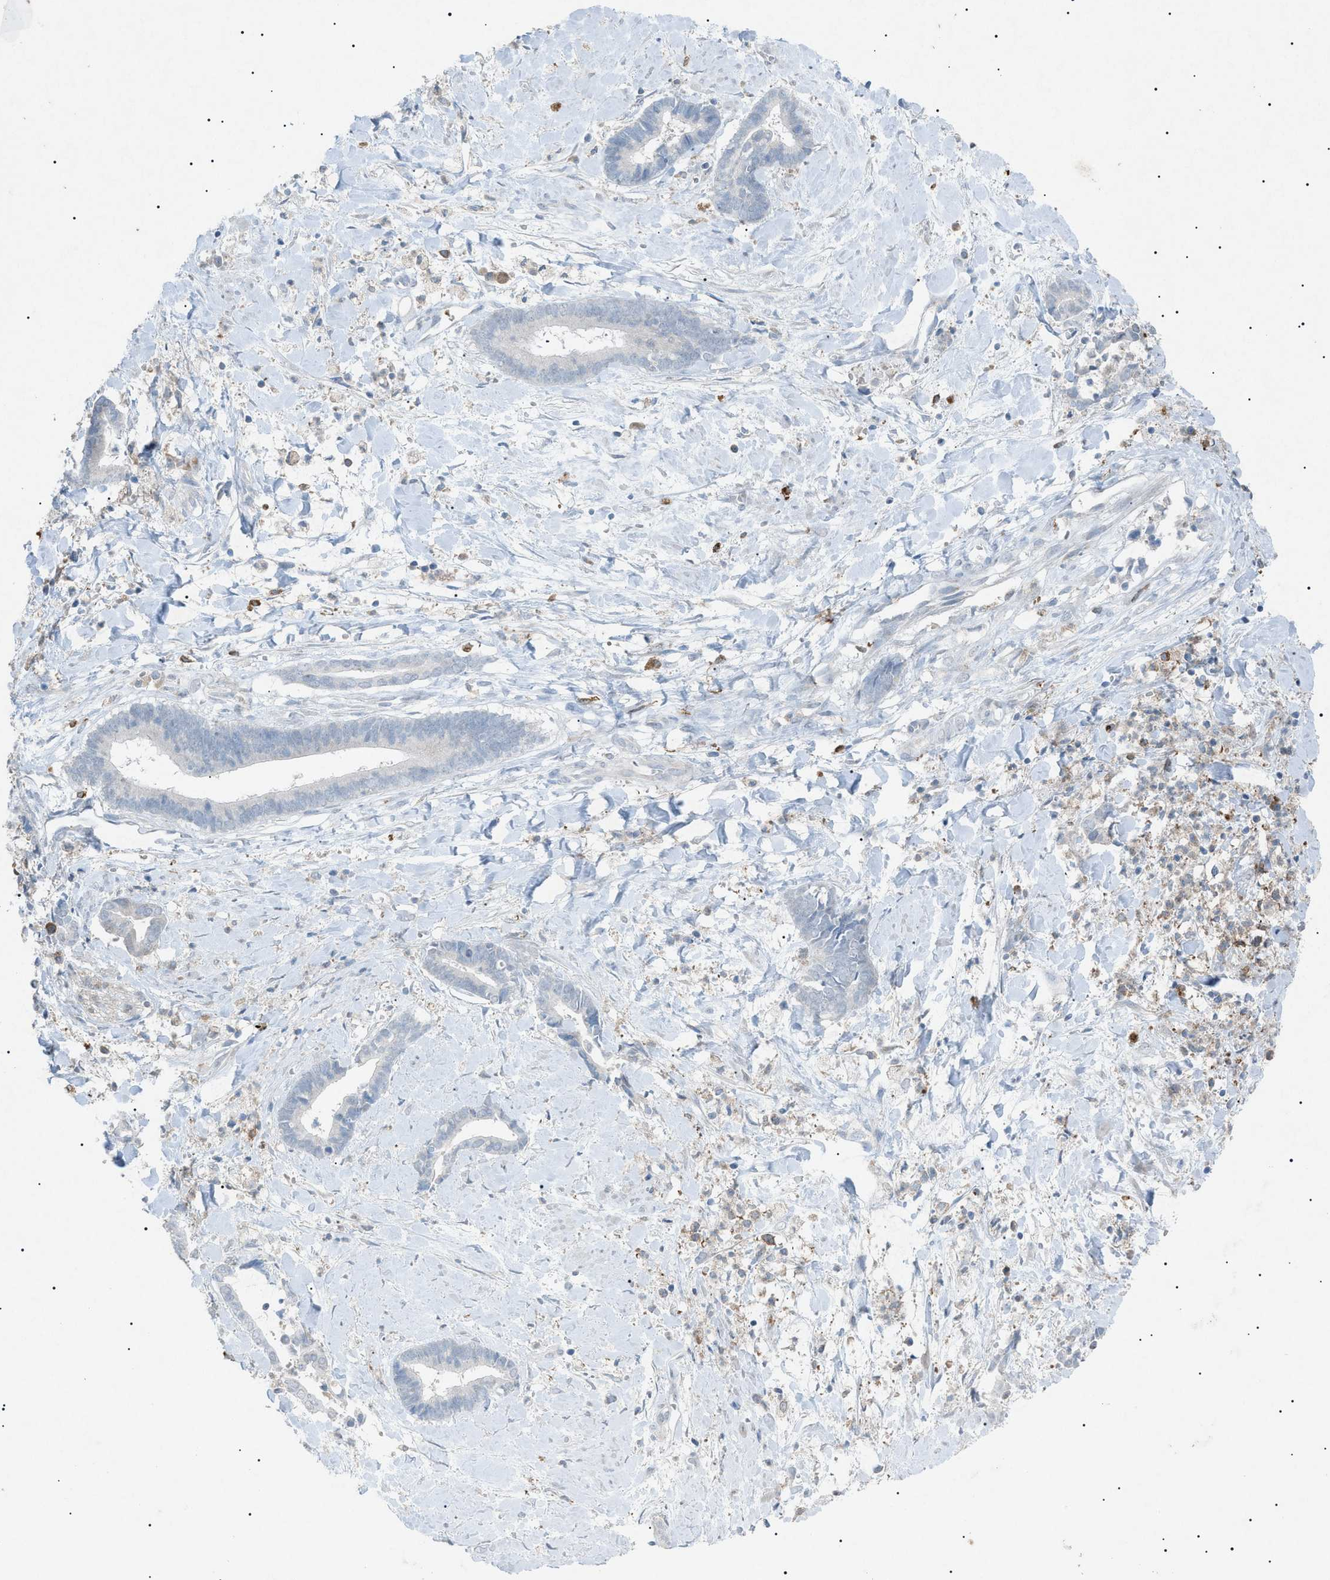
{"staining": {"intensity": "negative", "quantity": "none", "location": "none"}, "tissue": "cervical cancer", "cell_type": "Tumor cells", "image_type": "cancer", "snomed": [{"axis": "morphology", "description": "Adenocarcinoma, NOS"}, {"axis": "topography", "description": "Cervix"}], "caption": "This image is of adenocarcinoma (cervical) stained with immunohistochemistry (IHC) to label a protein in brown with the nuclei are counter-stained blue. There is no expression in tumor cells.", "gene": "BTK", "patient": {"sex": "female", "age": 44}}